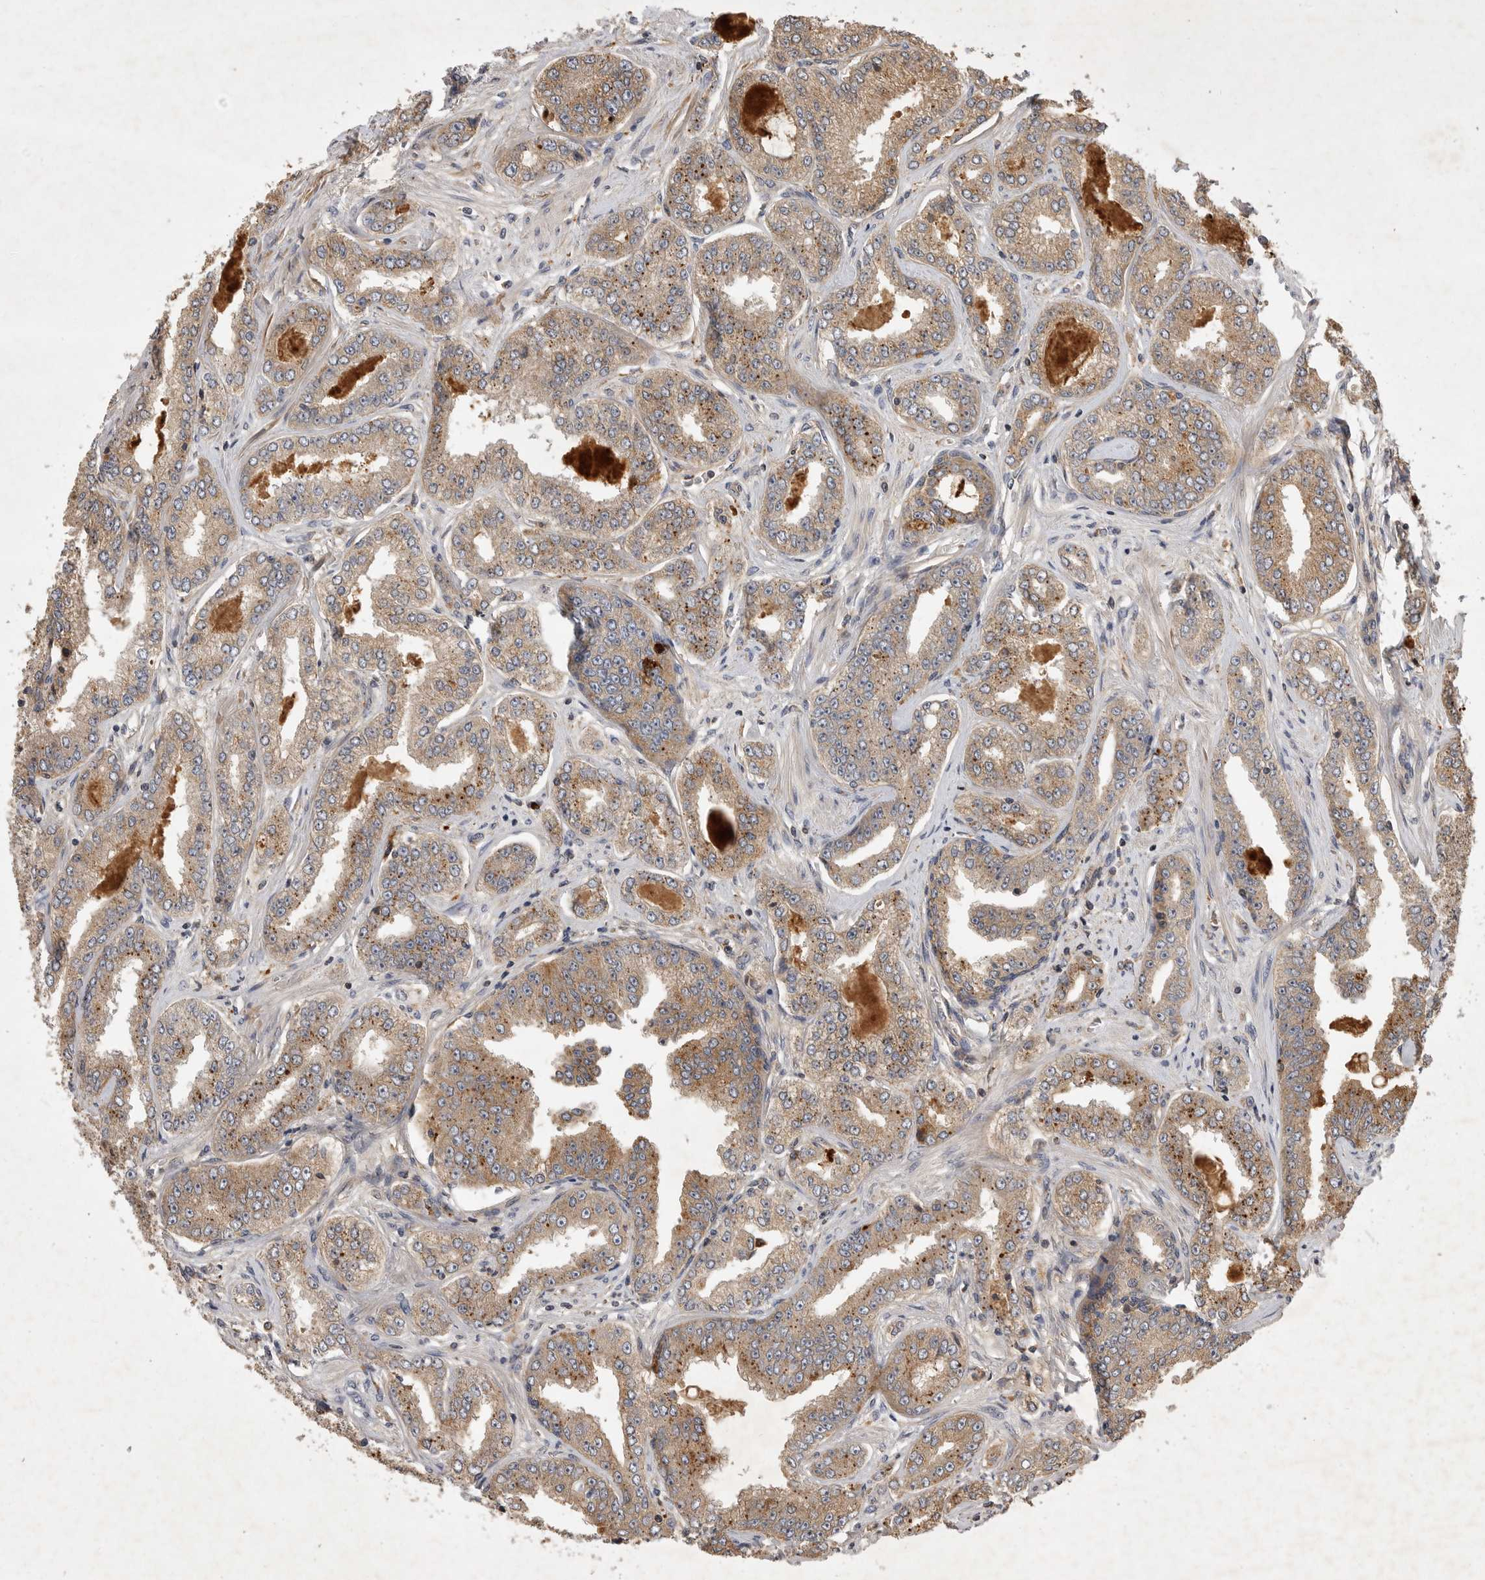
{"staining": {"intensity": "moderate", "quantity": ">75%", "location": "cytoplasmic/membranous"}, "tissue": "prostate cancer", "cell_type": "Tumor cells", "image_type": "cancer", "snomed": [{"axis": "morphology", "description": "Adenocarcinoma, High grade"}, {"axis": "topography", "description": "Prostate"}], "caption": "This is an image of IHC staining of prostate cancer, which shows moderate positivity in the cytoplasmic/membranous of tumor cells.", "gene": "ZNF232", "patient": {"sex": "male", "age": 71}}